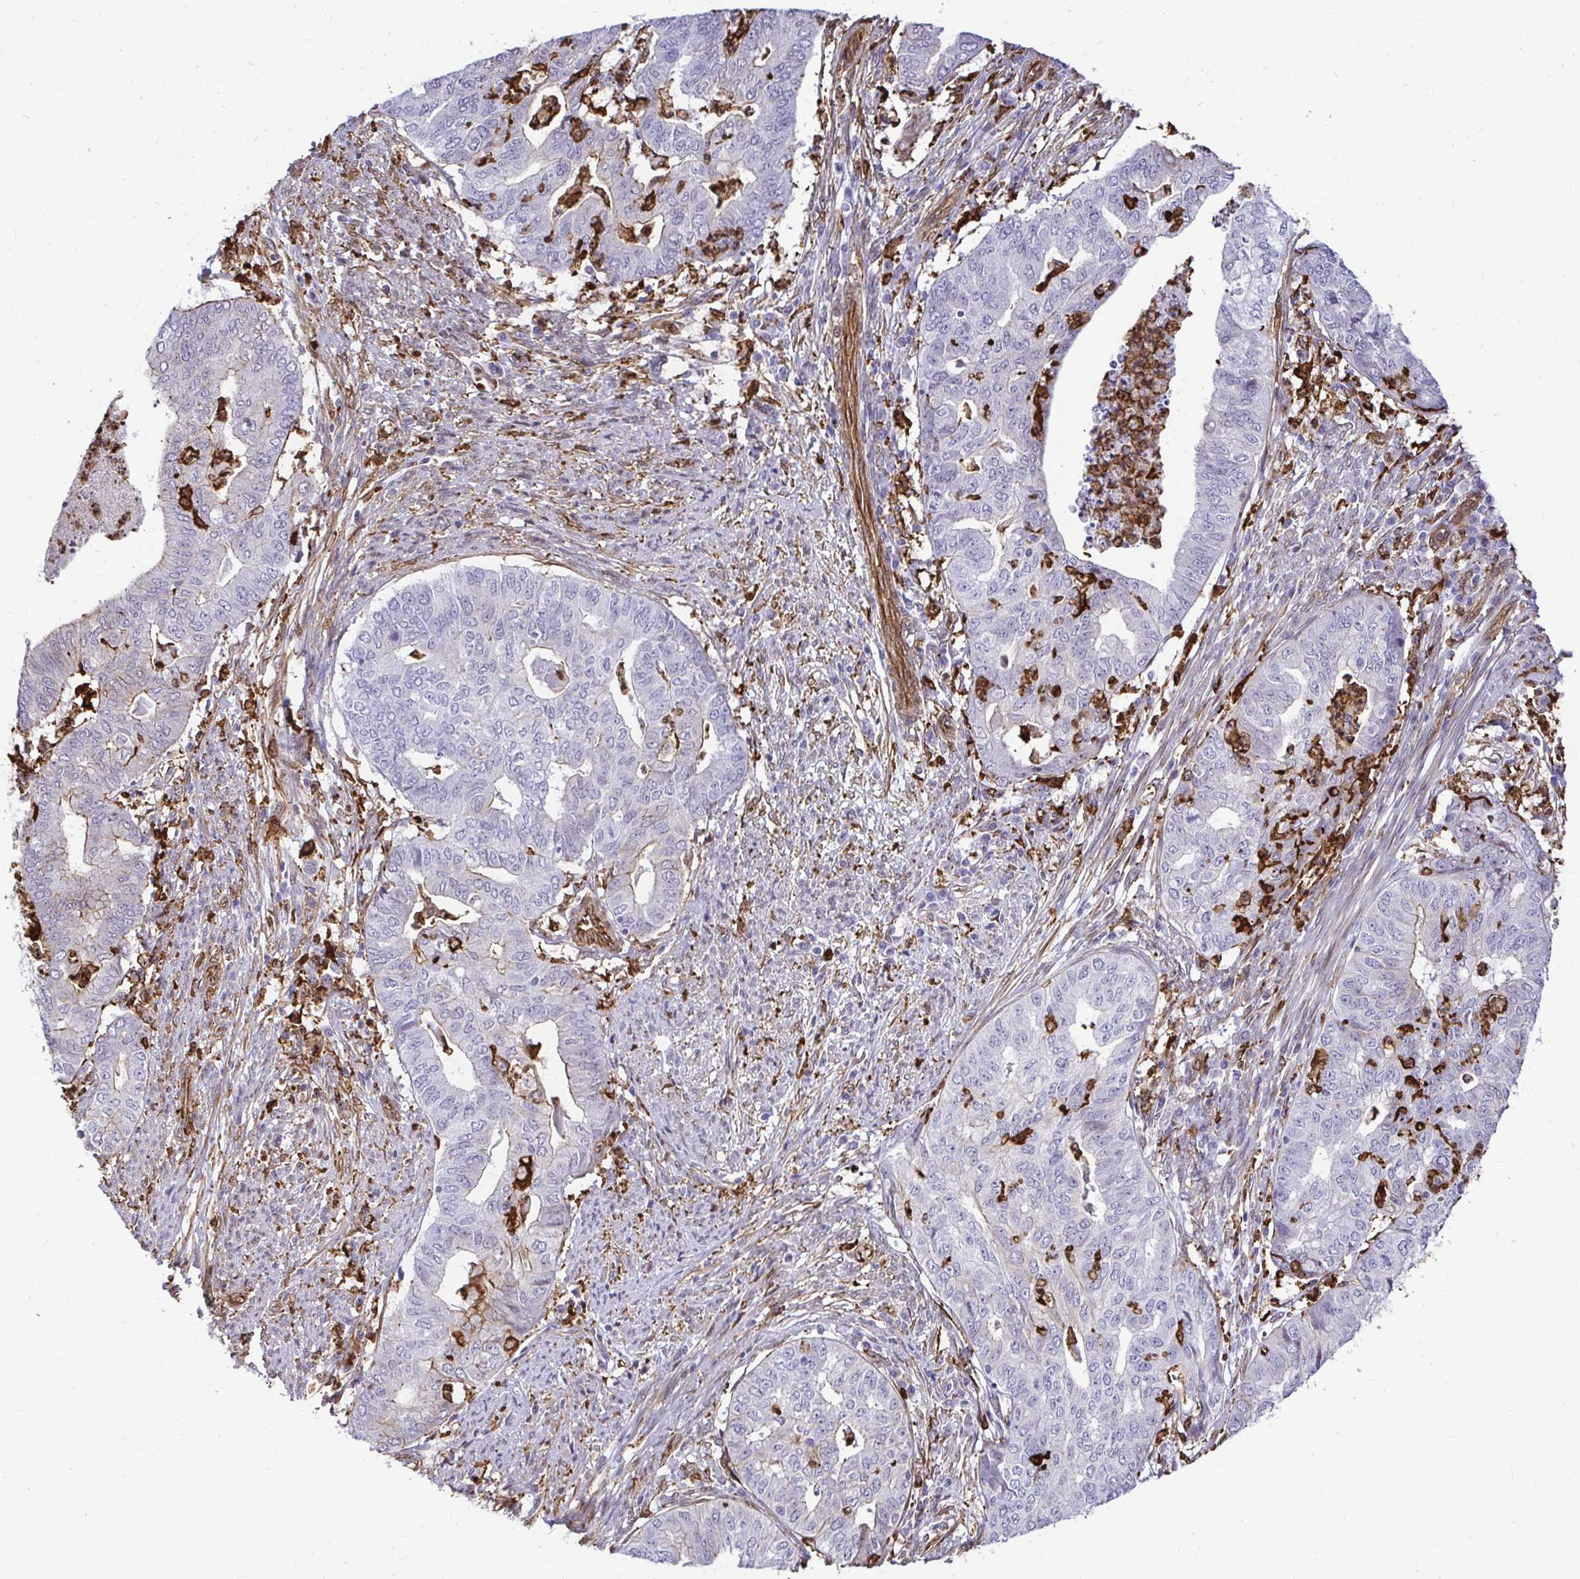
{"staining": {"intensity": "weak", "quantity": "<25%", "location": "cytoplasmic/membranous"}, "tissue": "endometrial cancer", "cell_type": "Tumor cells", "image_type": "cancer", "snomed": [{"axis": "morphology", "description": "Adenocarcinoma, NOS"}, {"axis": "topography", "description": "Endometrium"}], "caption": "The IHC histopathology image has no significant expression in tumor cells of endometrial adenocarcinoma tissue. Nuclei are stained in blue.", "gene": "GSN", "patient": {"sex": "female", "age": 79}}